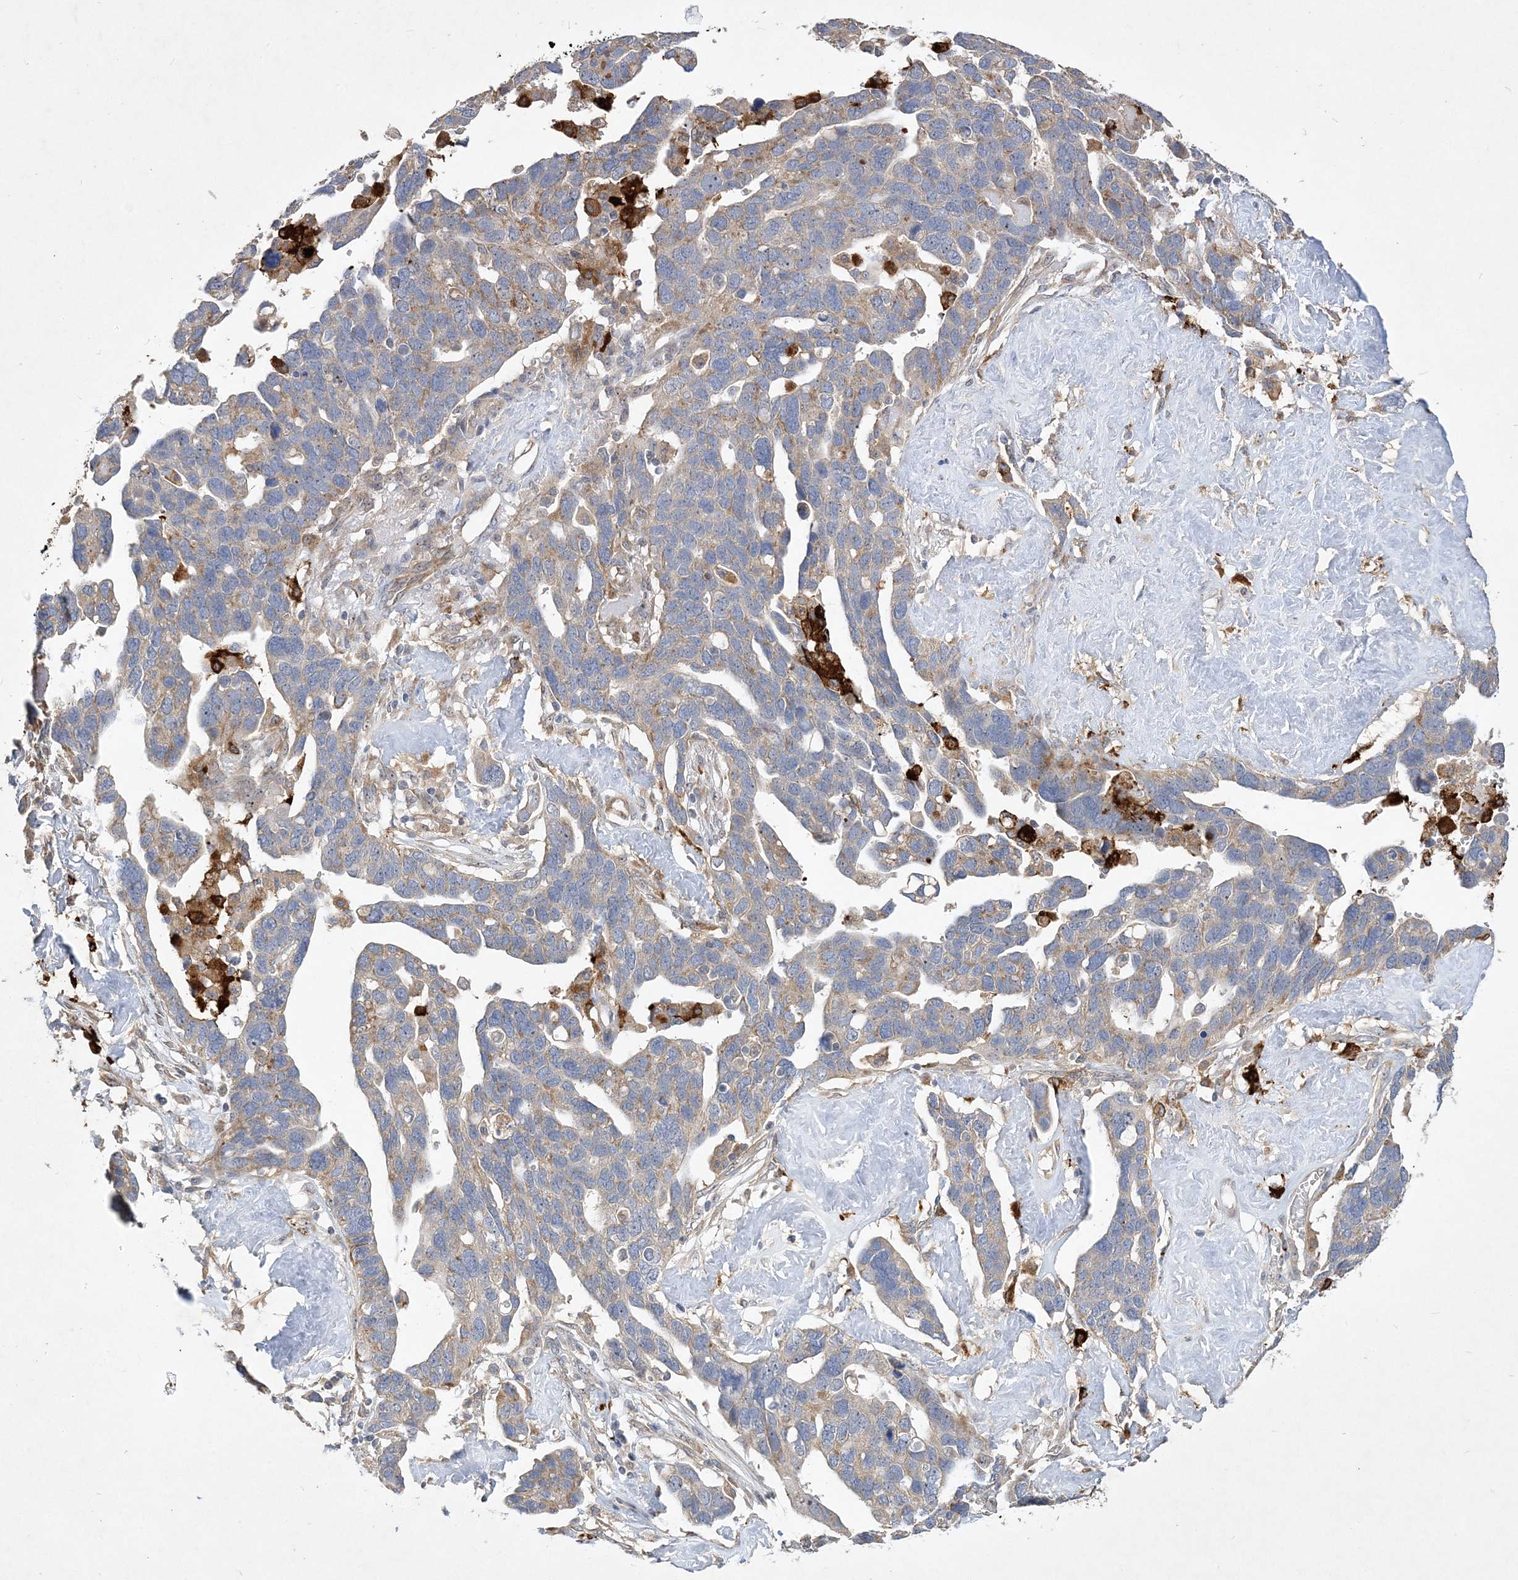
{"staining": {"intensity": "weak", "quantity": "<25%", "location": "cytoplasmic/membranous"}, "tissue": "ovarian cancer", "cell_type": "Tumor cells", "image_type": "cancer", "snomed": [{"axis": "morphology", "description": "Cystadenocarcinoma, serous, NOS"}, {"axis": "topography", "description": "Ovary"}], "caption": "IHC of human ovarian cancer shows no staining in tumor cells.", "gene": "FEZ2", "patient": {"sex": "female", "age": 54}}